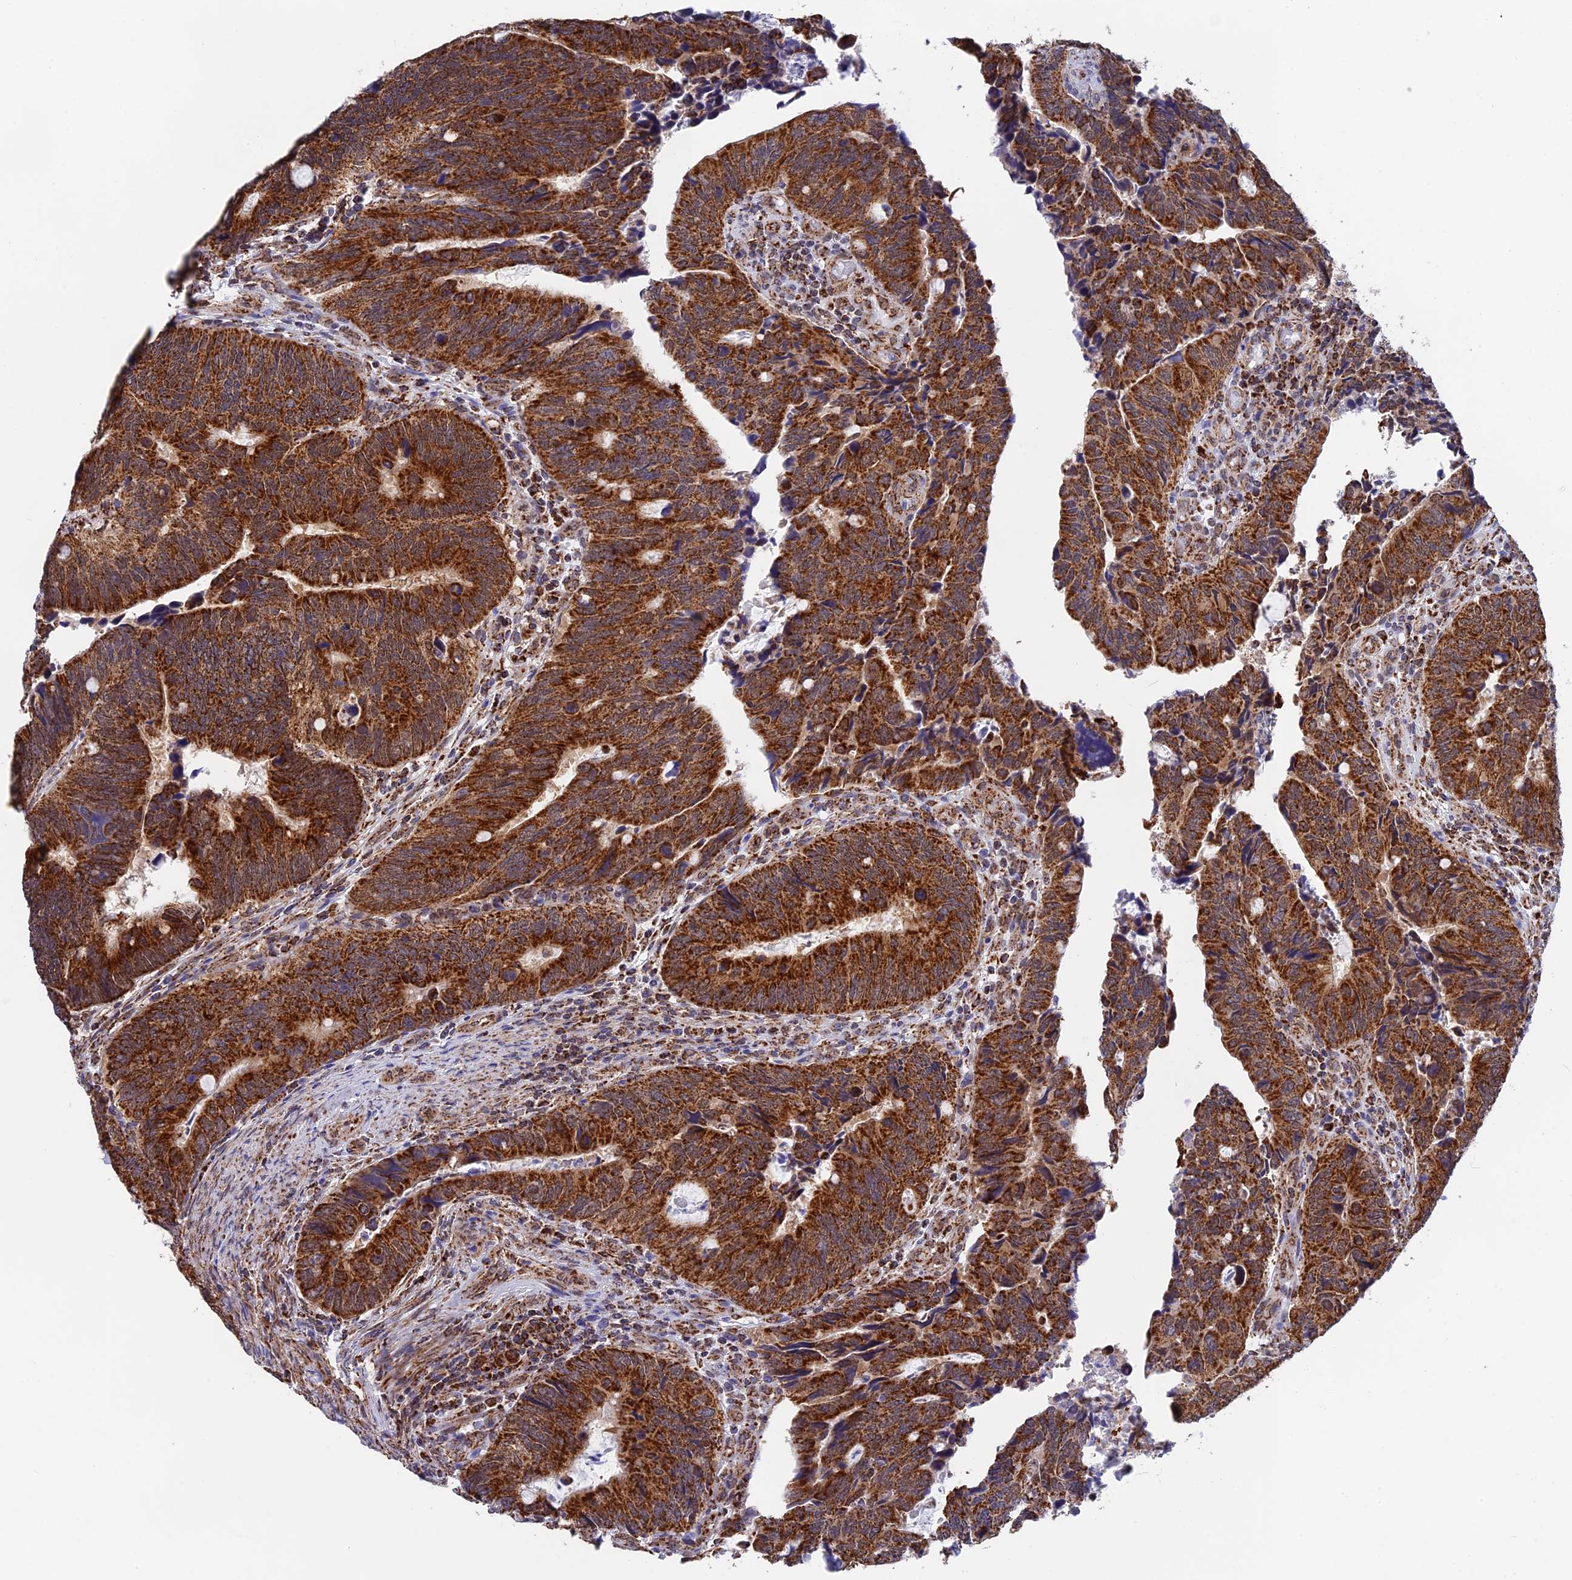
{"staining": {"intensity": "strong", "quantity": ">75%", "location": "cytoplasmic/membranous"}, "tissue": "colorectal cancer", "cell_type": "Tumor cells", "image_type": "cancer", "snomed": [{"axis": "morphology", "description": "Adenocarcinoma, NOS"}, {"axis": "topography", "description": "Colon"}], "caption": "IHC micrograph of colorectal adenocarcinoma stained for a protein (brown), which exhibits high levels of strong cytoplasmic/membranous staining in about >75% of tumor cells.", "gene": "CDC16", "patient": {"sex": "male", "age": 87}}